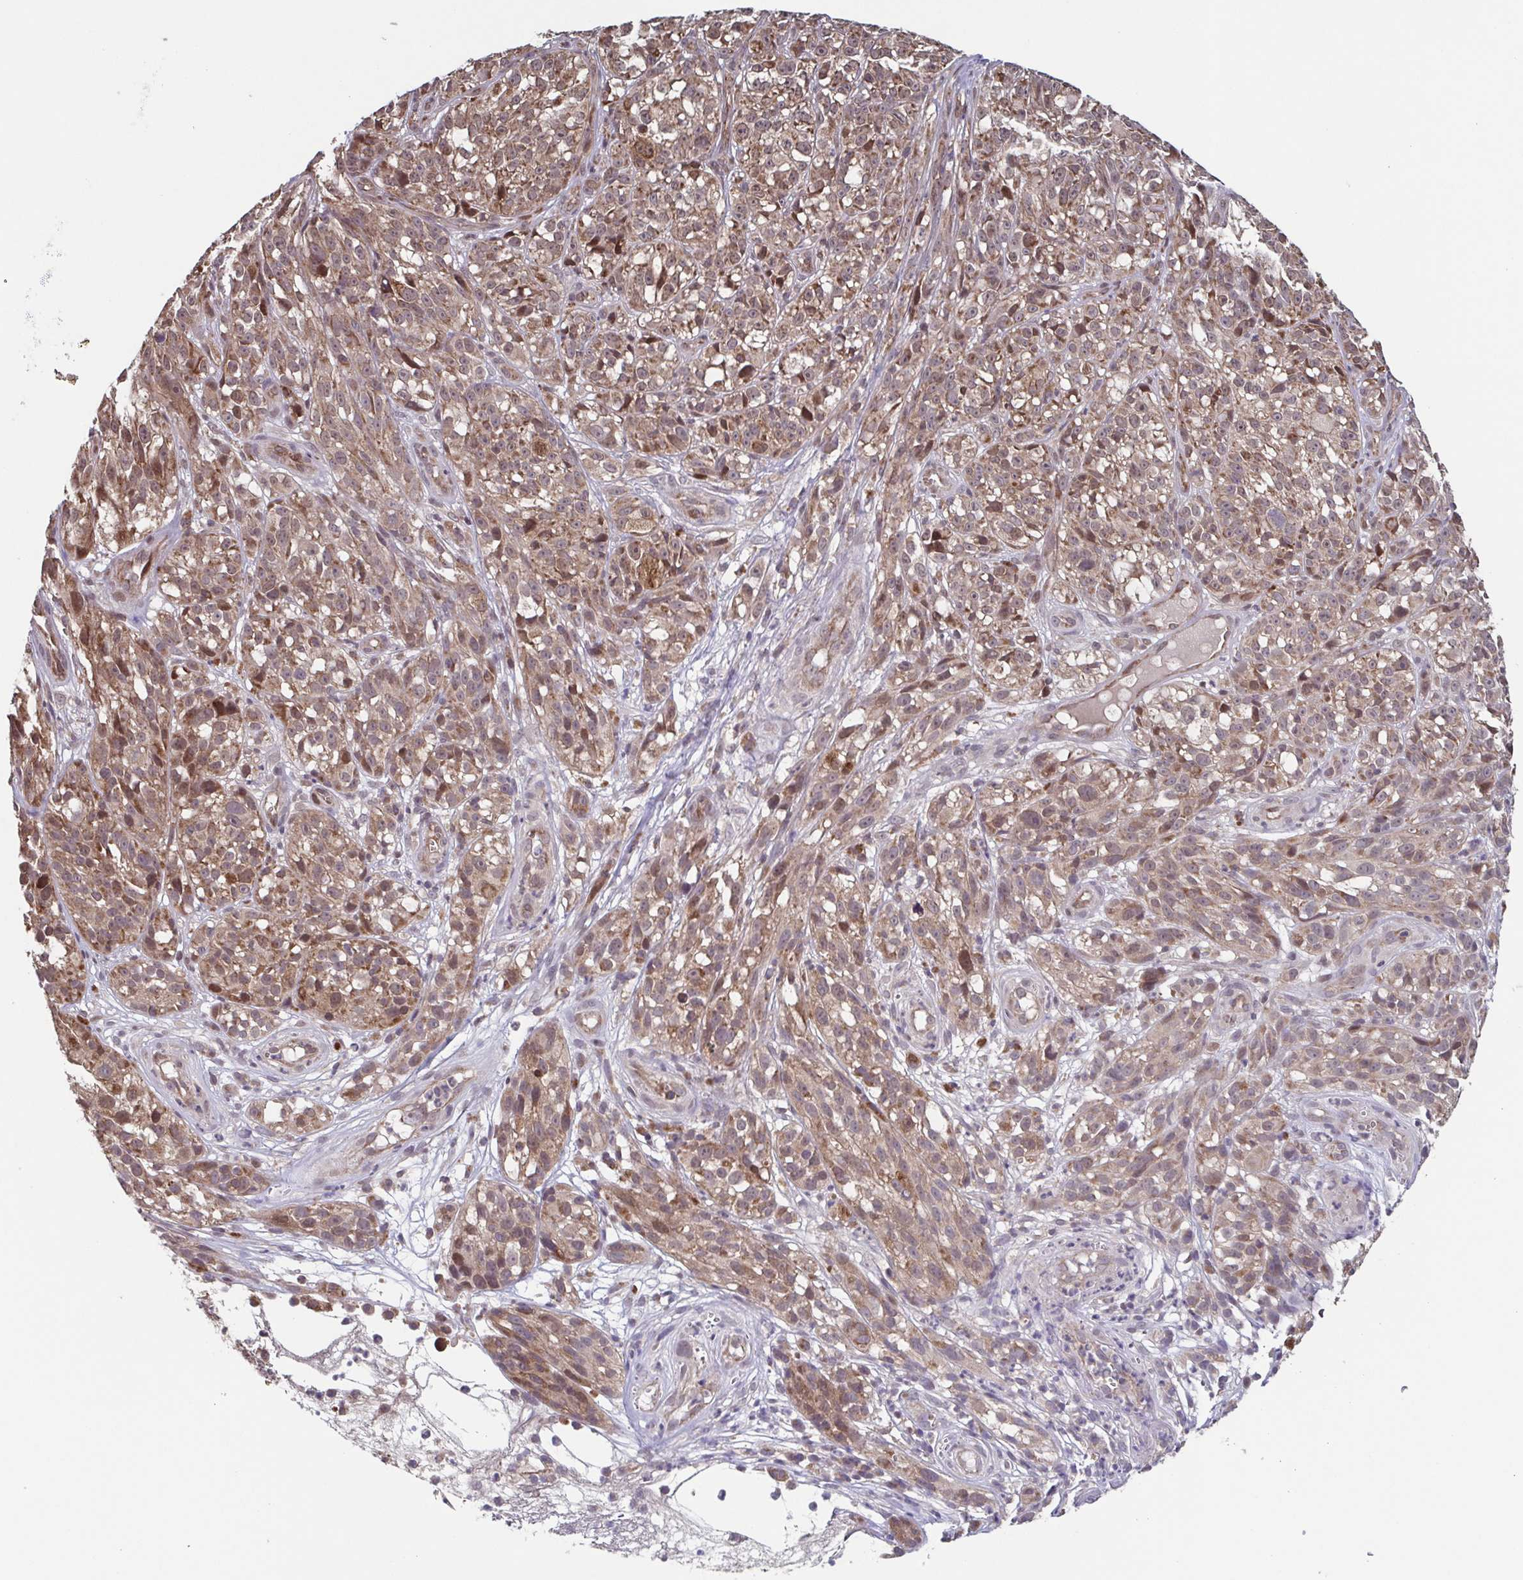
{"staining": {"intensity": "moderate", "quantity": ">75%", "location": "cytoplasmic/membranous,nuclear"}, "tissue": "melanoma", "cell_type": "Tumor cells", "image_type": "cancer", "snomed": [{"axis": "morphology", "description": "Malignant melanoma, NOS"}, {"axis": "topography", "description": "Skin"}], "caption": "Approximately >75% of tumor cells in human melanoma show moderate cytoplasmic/membranous and nuclear protein expression as visualized by brown immunohistochemical staining.", "gene": "TTC19", "patient": {"sex": "female", "age": 85}}